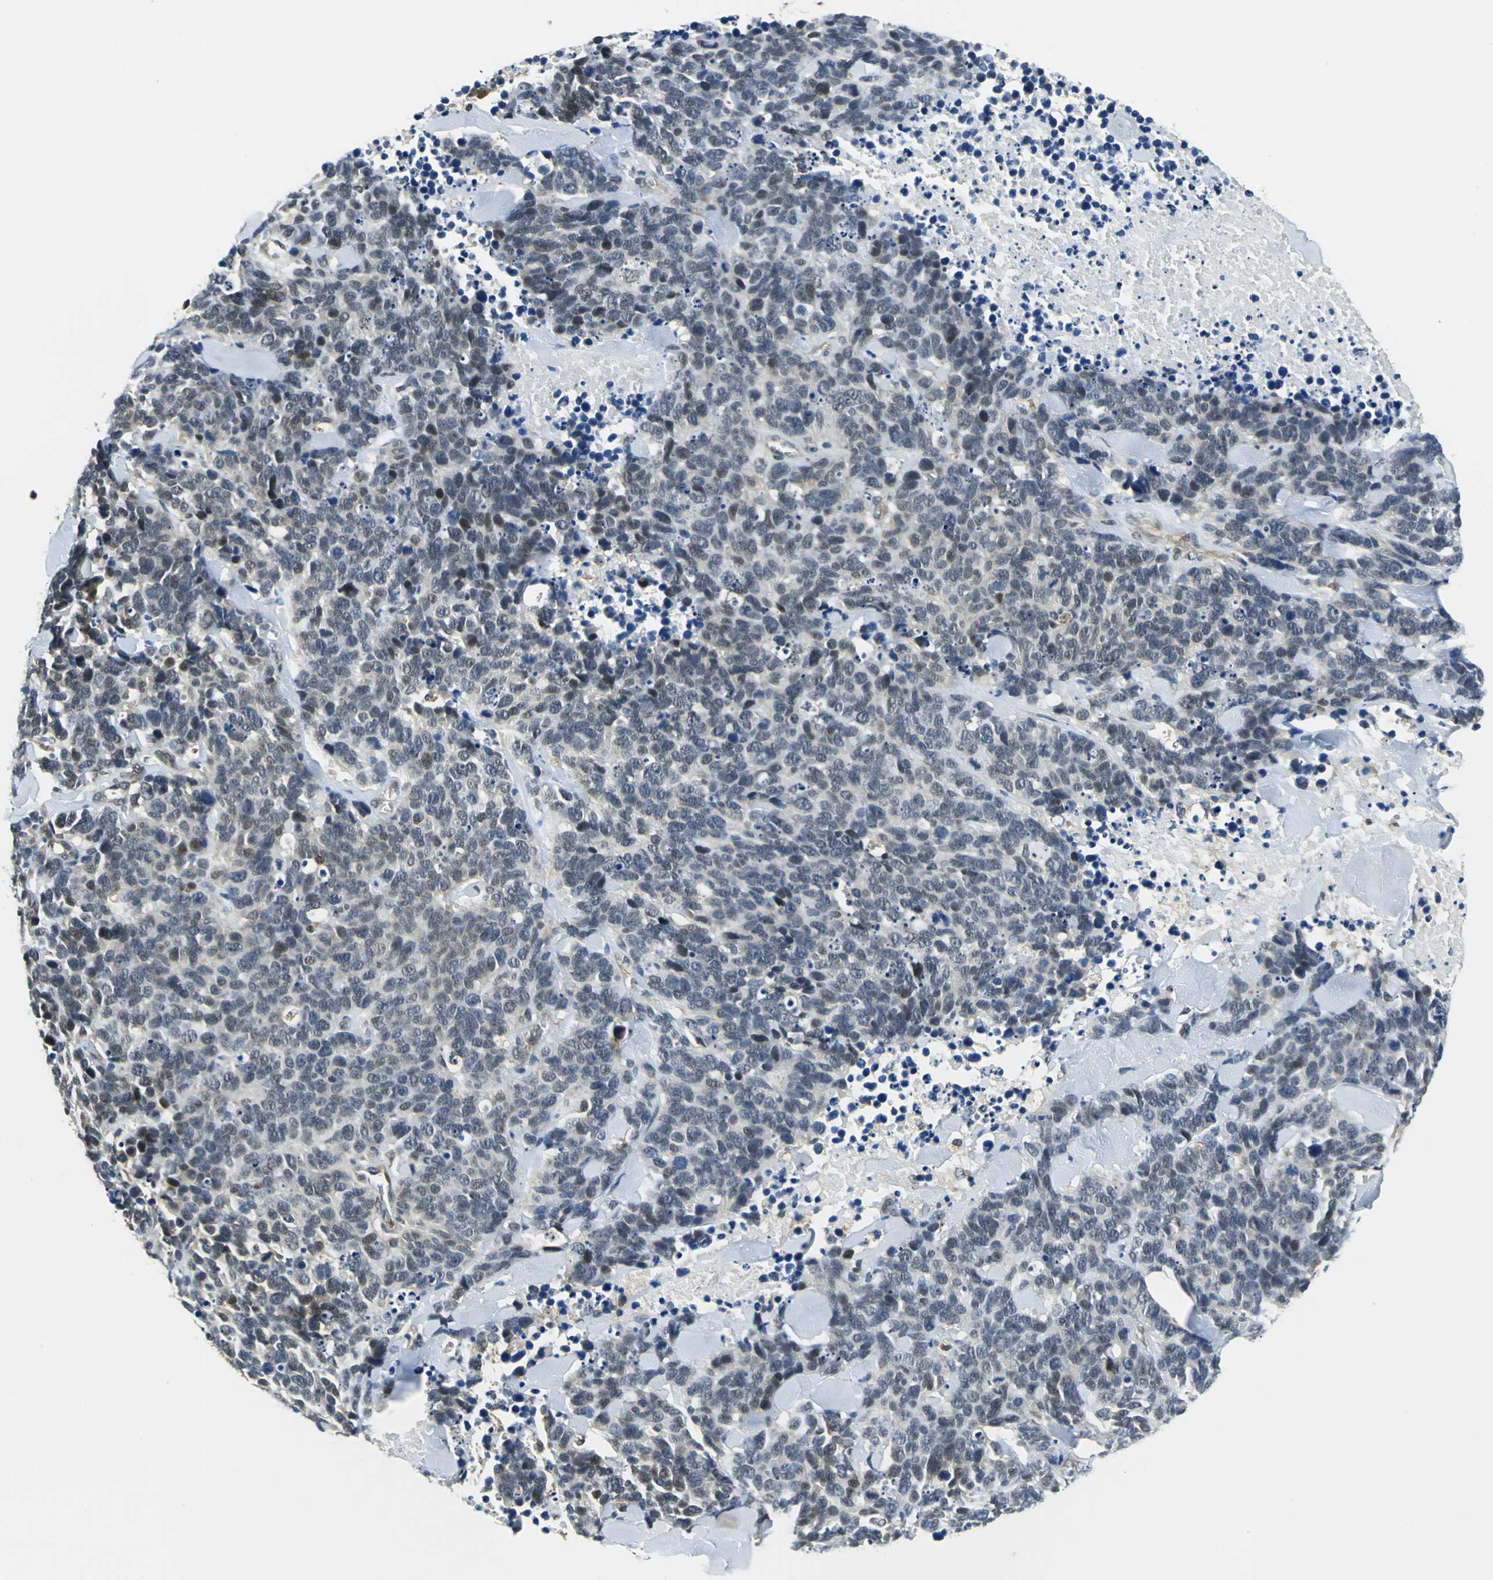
{"staining": {"intensity": "moderate", "quantity": "<25%", "location": "nuclear"}, "tissue": "lung cancer", "cell_type": "Tumor cells", "image_type": "cancer", "snomed": [{"axis": "morphology", "description": "Neoplasm, malignant, NOS"}, {"axis": "topography", "description": "Lung"}], "caption": "Tumor cells demonstrate low levels of moderate nuclear positivity in approximately <25% of cells in human lung cancer. (DAB (3,3'-diaminobenzidine) IHC with brightfield microscopy, high magnification).", "gene": "ARPC3", "patient": {"sex": "female", "age": 58}}